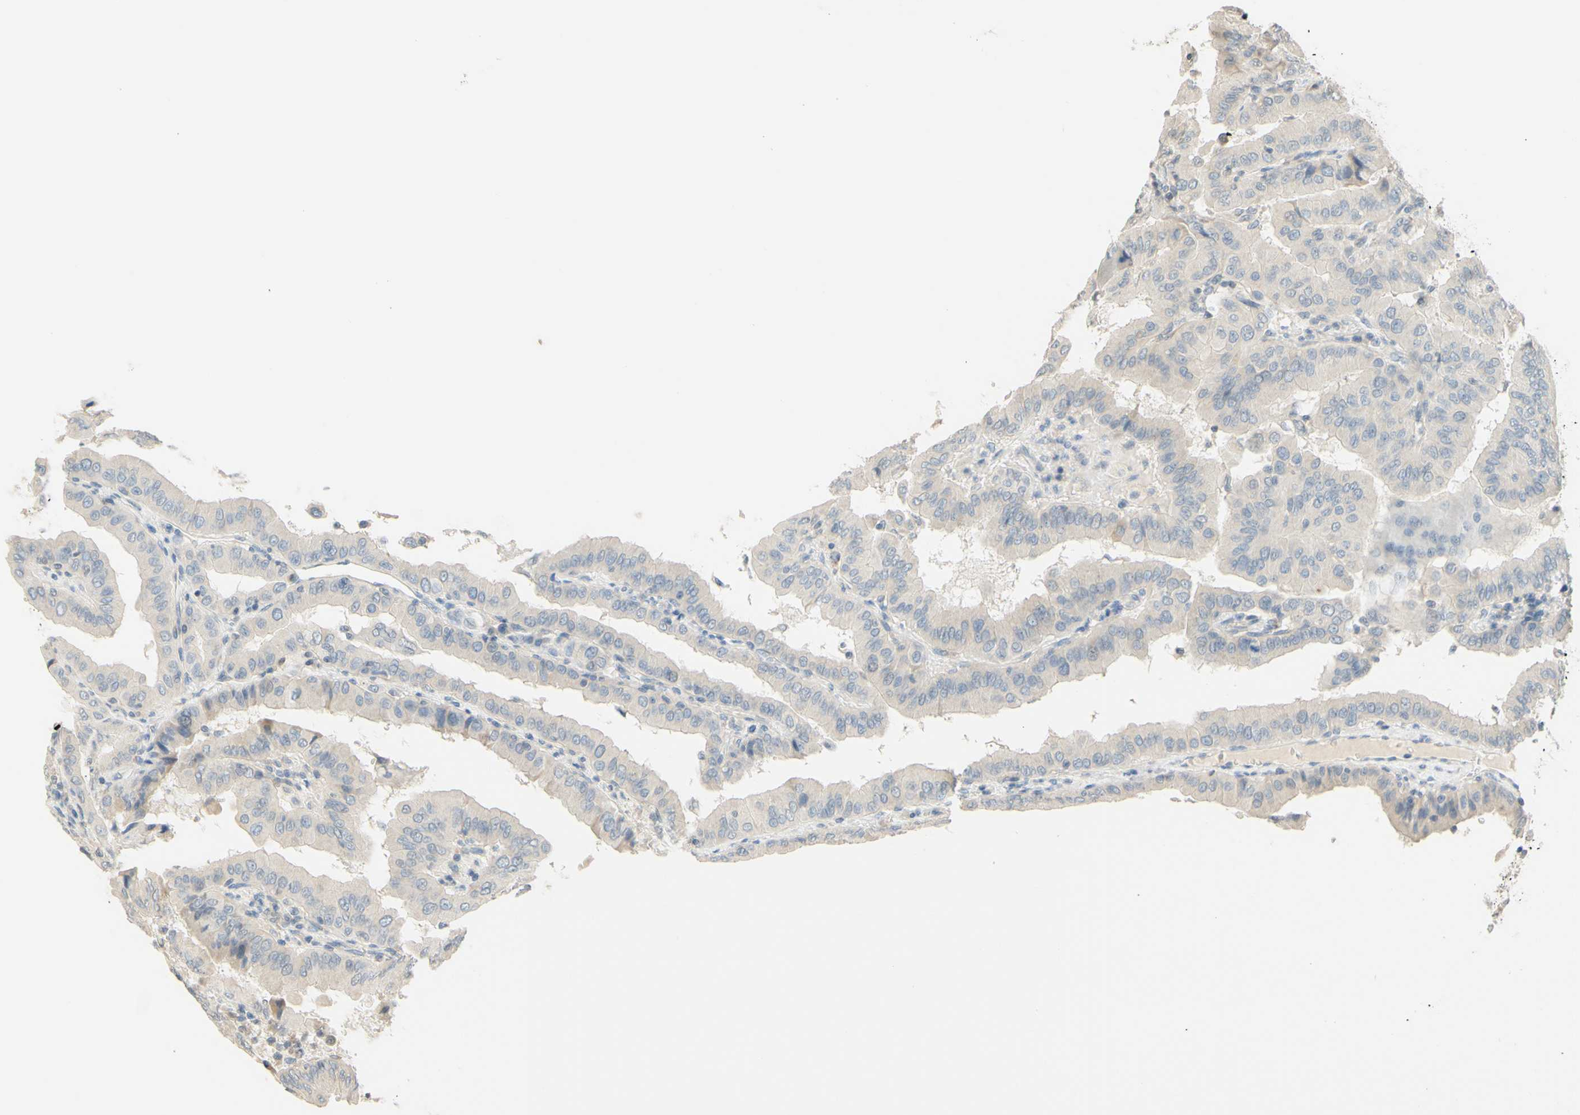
{"staining": {"intensity": "weak", "quantity": "25%-75%", "location": "cytoplasmic/membranous"}, "tissue": "thyroid cancer", "cell_type": "Tumor cells", "image_type": "cancer", "snomed": [{"axis": "morphology", "description": "Papillary adenocarcinoma, NOS"}, {"axis": "topography", "description": "Thyroid gland"}], "caption": "Immunohistochemical staining of thyroid cancer (papillary adenocarcinoma) demonstrates low levels of weak cytoplasmic/membranous protein staining in approximately 25%-75% of tumor cells.", "gene": "MAG", "patient": {"sex": "male", "age": 33}}